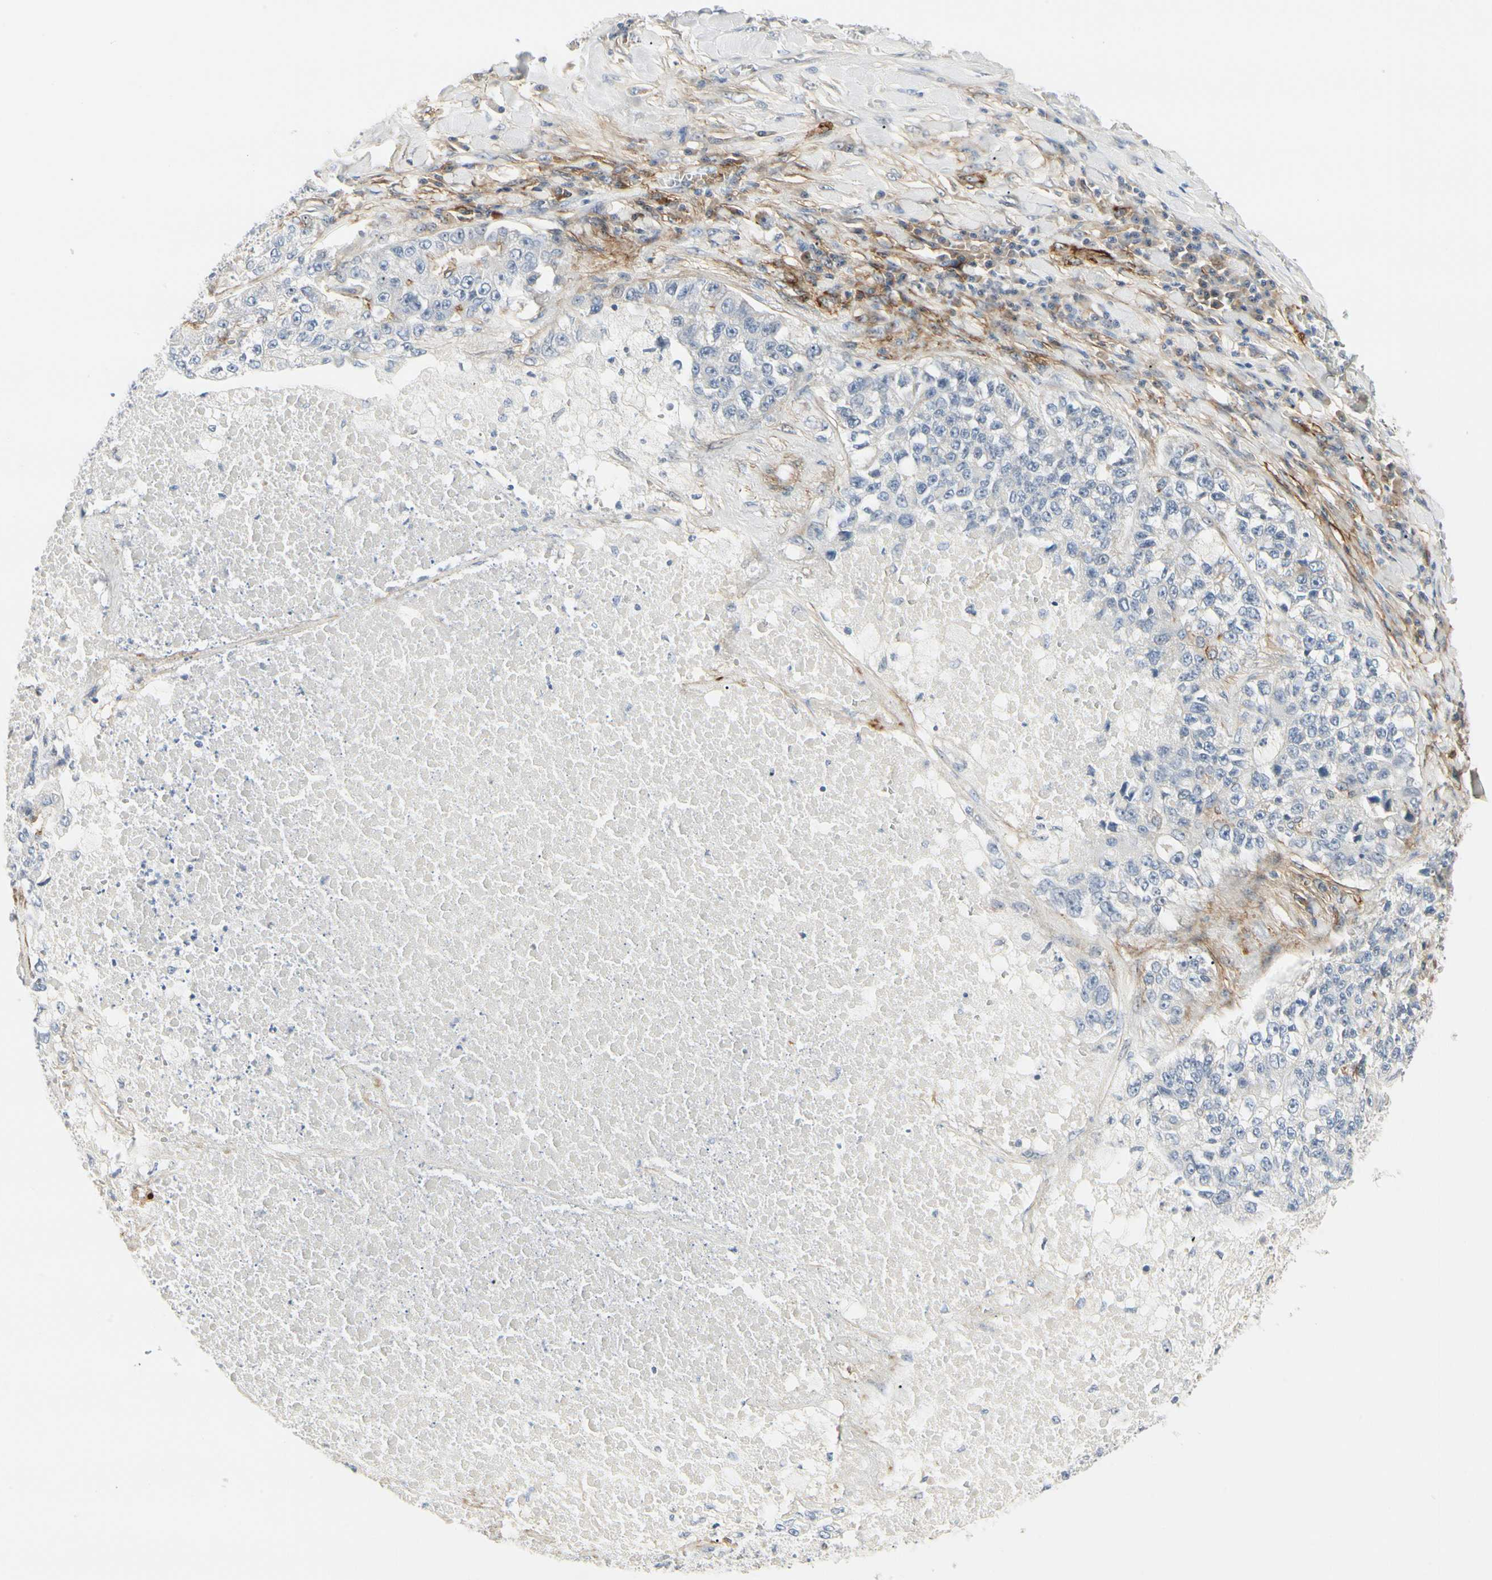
{"staining": {"intensity": "negative", "quantity": "none", "location": "none"}, "tissue": "lung cancer", "cell_type": "Tumor cells", "image_type": "cancer", "snomed": [{"axis": "morphology", "description": "Adenocarcinoma, NOS"}, {"axis": "topography", "description": "Lung"}], "caption": "Lung adenocarcinoma stained for a protein using immunohistochemistry shows no positivity tumor cells.", "gene": "GGT5", "patient": {"sex": "male", "age": 49}}